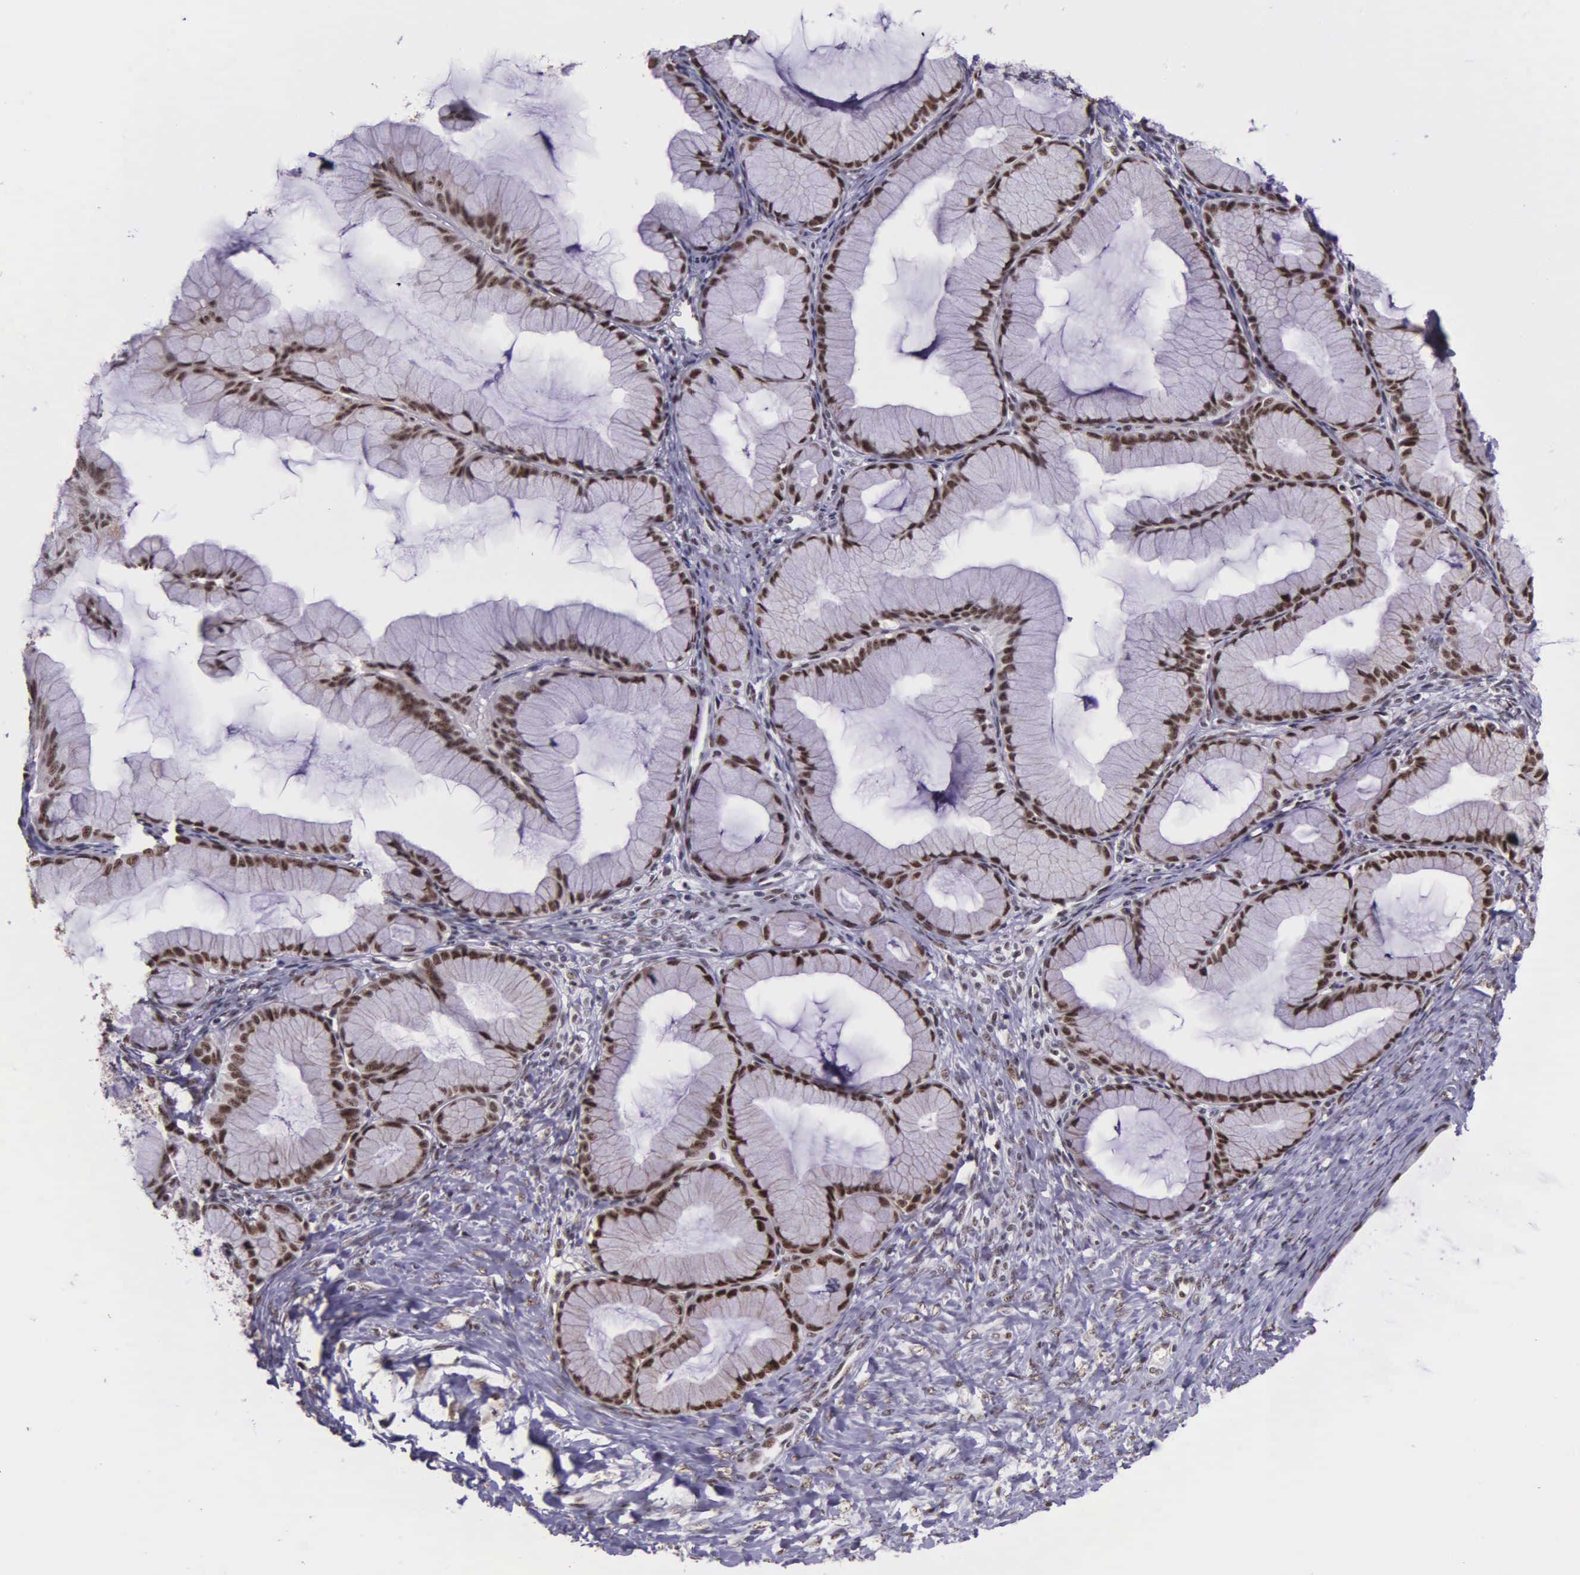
{"staining": {"intensity": "moderate", "quantity": ">75%", "location": "nuclear"}, "tissue": "ovarian cancer", "cell_type": "Tumor cells", "image_type": "cancer", "snomed": [{"axis": "morphology", "description": "Cystadenocarcinoma, mucinous, NOS"}, {"axis": "topography", "description": "Ovary"}], "caption": "Immunohistochemistry (IHC) of human ovarian cancer displays medium levels of moderate nuclear staining in approximately >75% of tumor cells.", "gene": "FAM47A", "patient": {"sex": "female", "age": 41}}